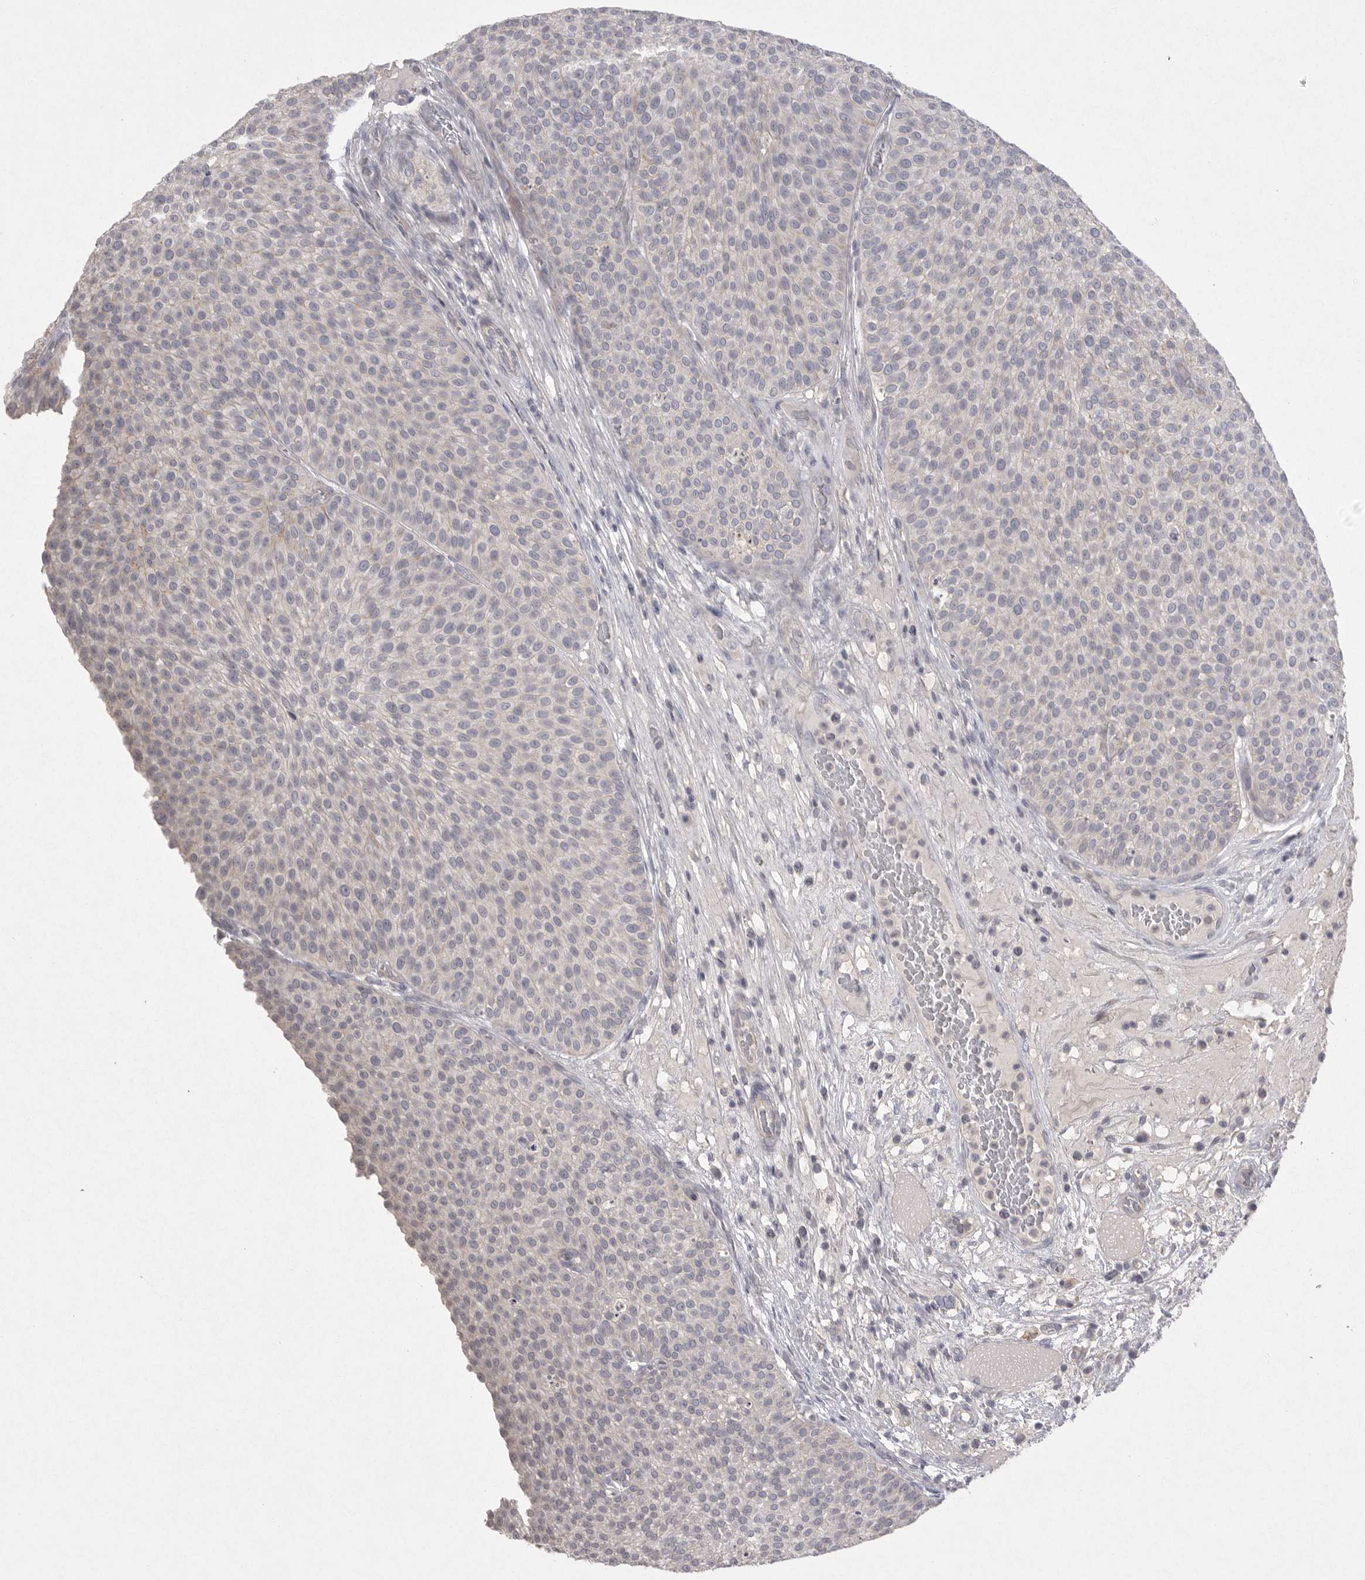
{"staining": {"intensity": "weak", "quantity": "<25%", "location": "cytoplasmic/membranous"}, "tissue": "urothelial cancer", "cell_type": "Tumor cells", "image_type": "cancer", "snomed": [{"axis": "morphology", "description": "Normal tissue, NOS"}, {"axis": "morphology", "description": "Urothelial carcinoma, Low grade"}, {"axis": "topography", "description": "Smooth muscle"}, {"axis": "topography", "description": "Urinary bladder"}], "caption": "Urothelial cancer was stained to show a protein in brown. There is no significant staining in tumor cells.", "gene": "VANGL2", "patient": {"sex": "male", "age": 60}}